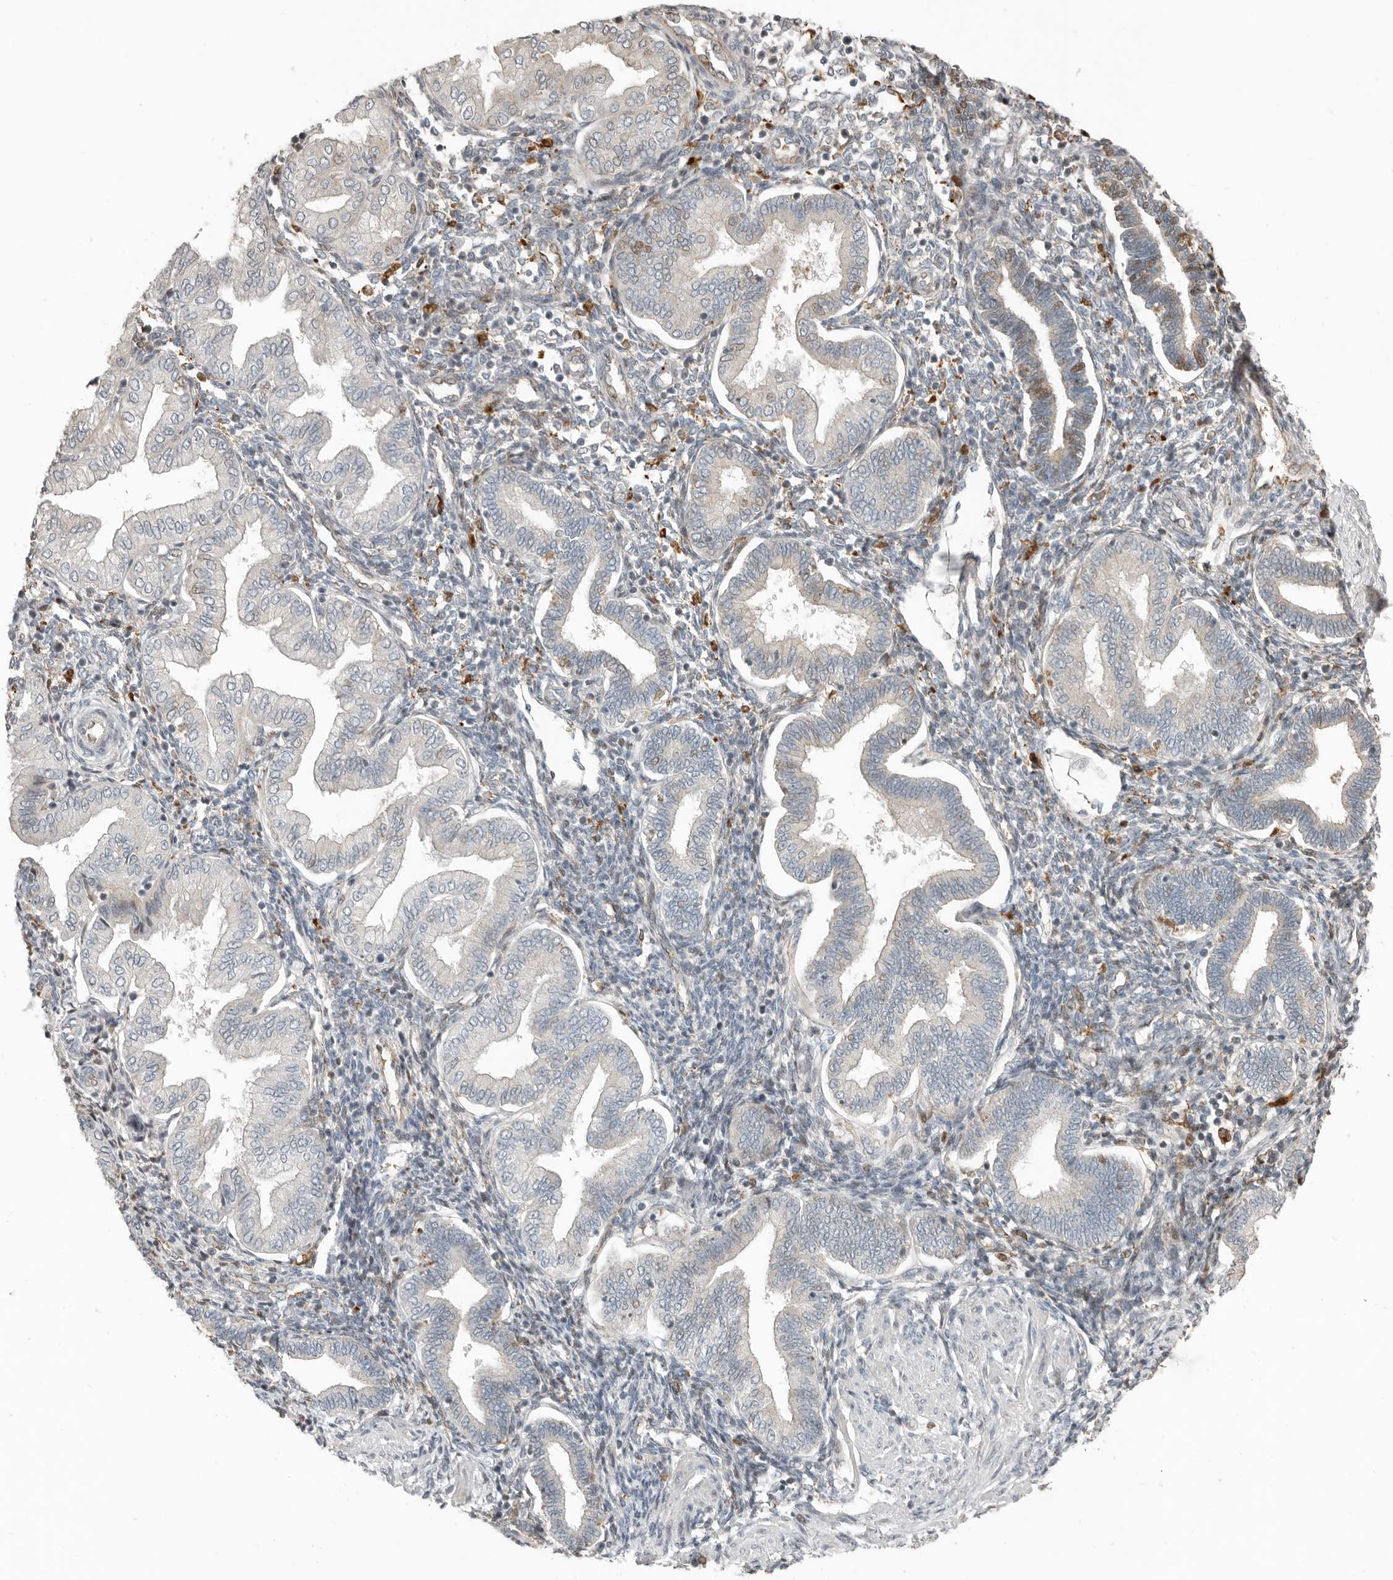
{"staining": {"intensity": "moderate", "quantity": "<25%", "location": "cytoplasmic/membranous"}, "tissue": "endometrium", "cell_type": "Cells in endometrial stroma", "image_type": "normal", "snomed": [{"axis": "morphology", "description": "Normal tissue, NOS"}, {"axis": "topography", "description": "Endometrium"}], "caption": "Human endometrium stained with a brown dye reveals moderate cytoplasmic/membranous positive expression in approximately <25% of cells in endometrial stroma.", "gene": "KLHL38", "patient": {"sex": "female", "age": 53}}